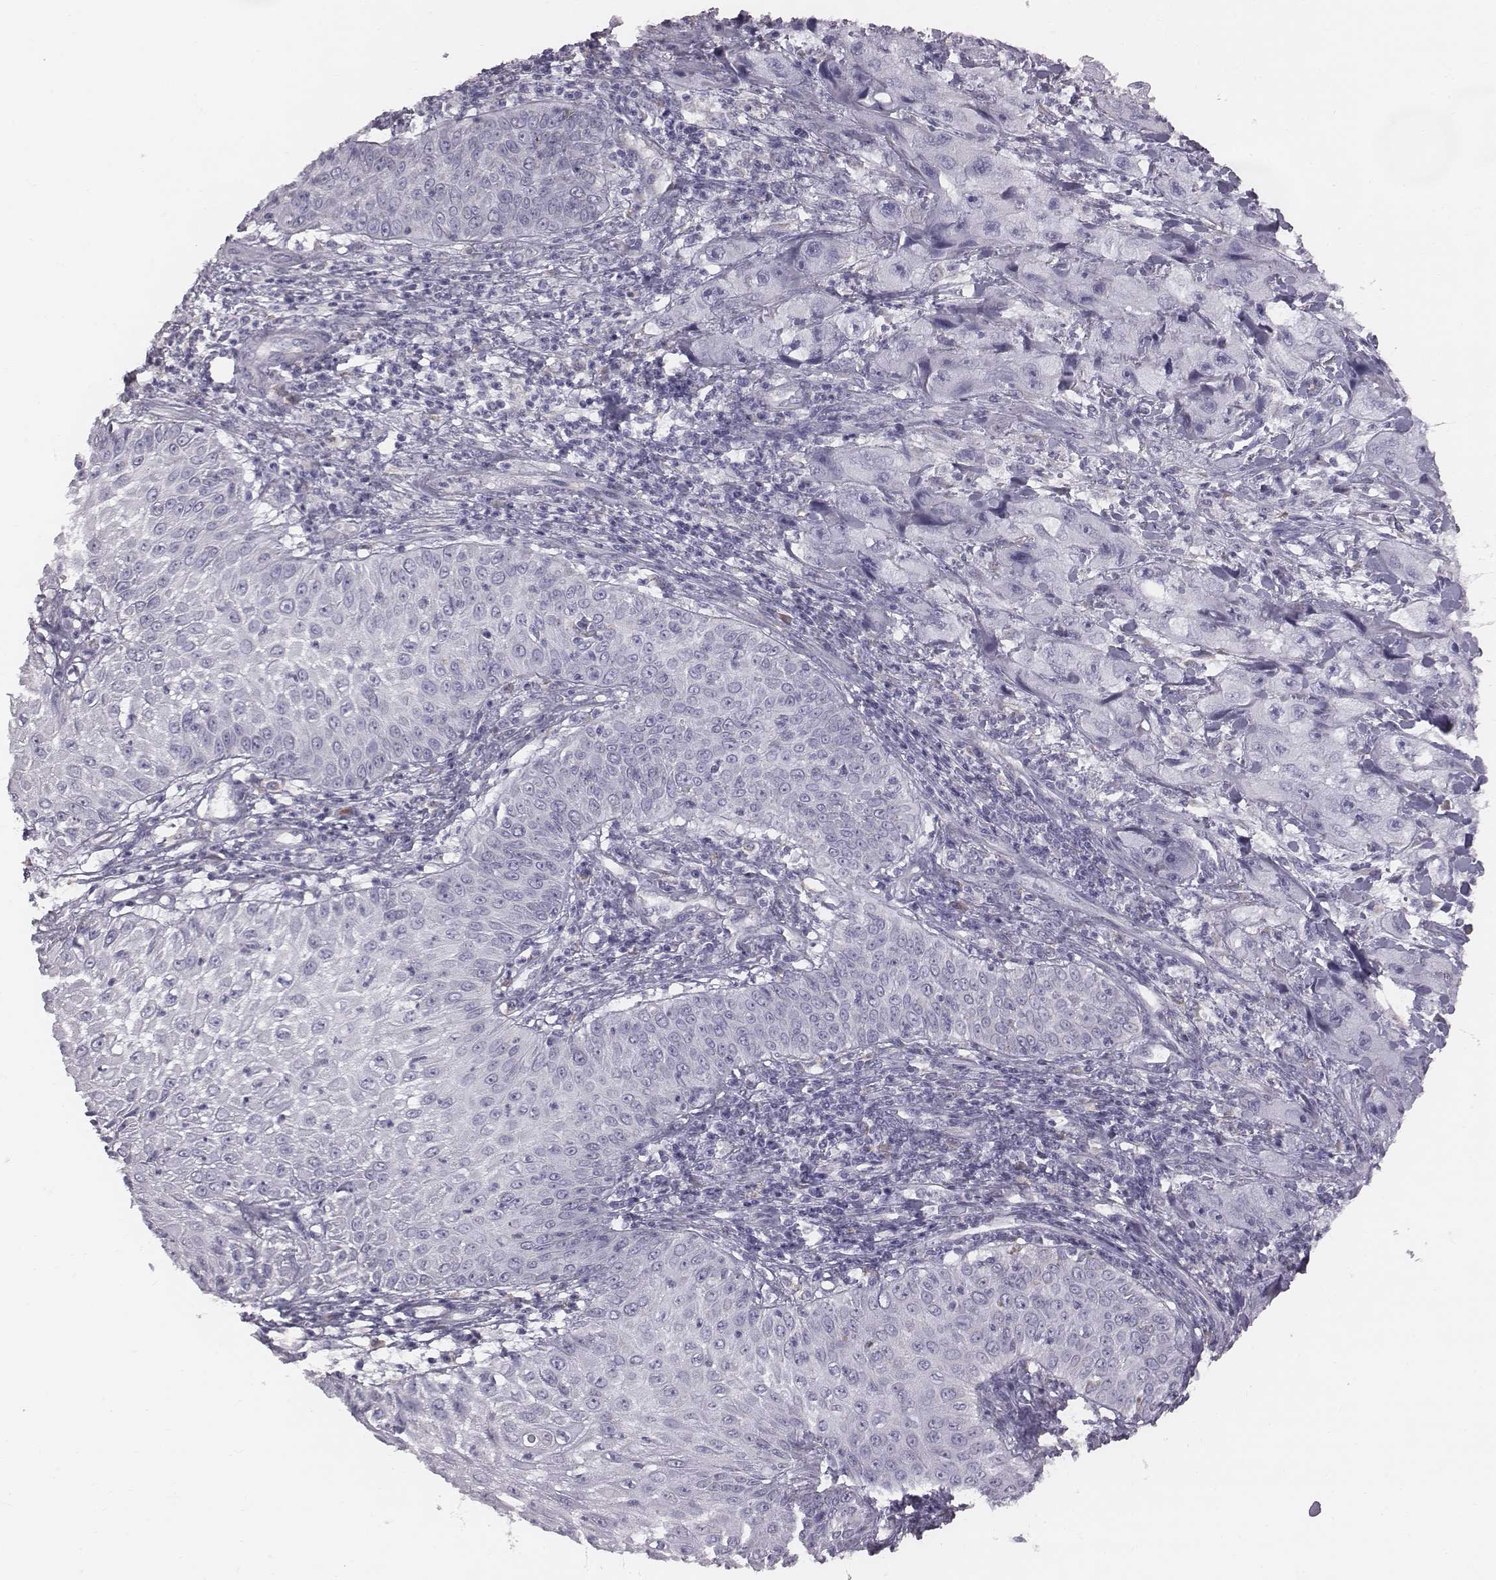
{"staining": {"intensity": "negative", "quantity": "none", "location": "none"}, "tissue": "skin cancer", "cell_type": "Tumor cells", "image_type": "cancer", "snomed": [{"axis": "morphology", "description": "Squamous cell carcinoma, NOS"}, {"axis": "topography", "description": "Skin"}, {"axis": "topography", "description": "Subcutis"}], "caption": "DAB (3,3'-diaminobenzidine) immunohistochemical staining of human squamous cell carcinoma (skin) demonstrates no significant staining in tumor cells.", "gene": "C6orf58", "patient": {"sex": "male", "age": 73}}